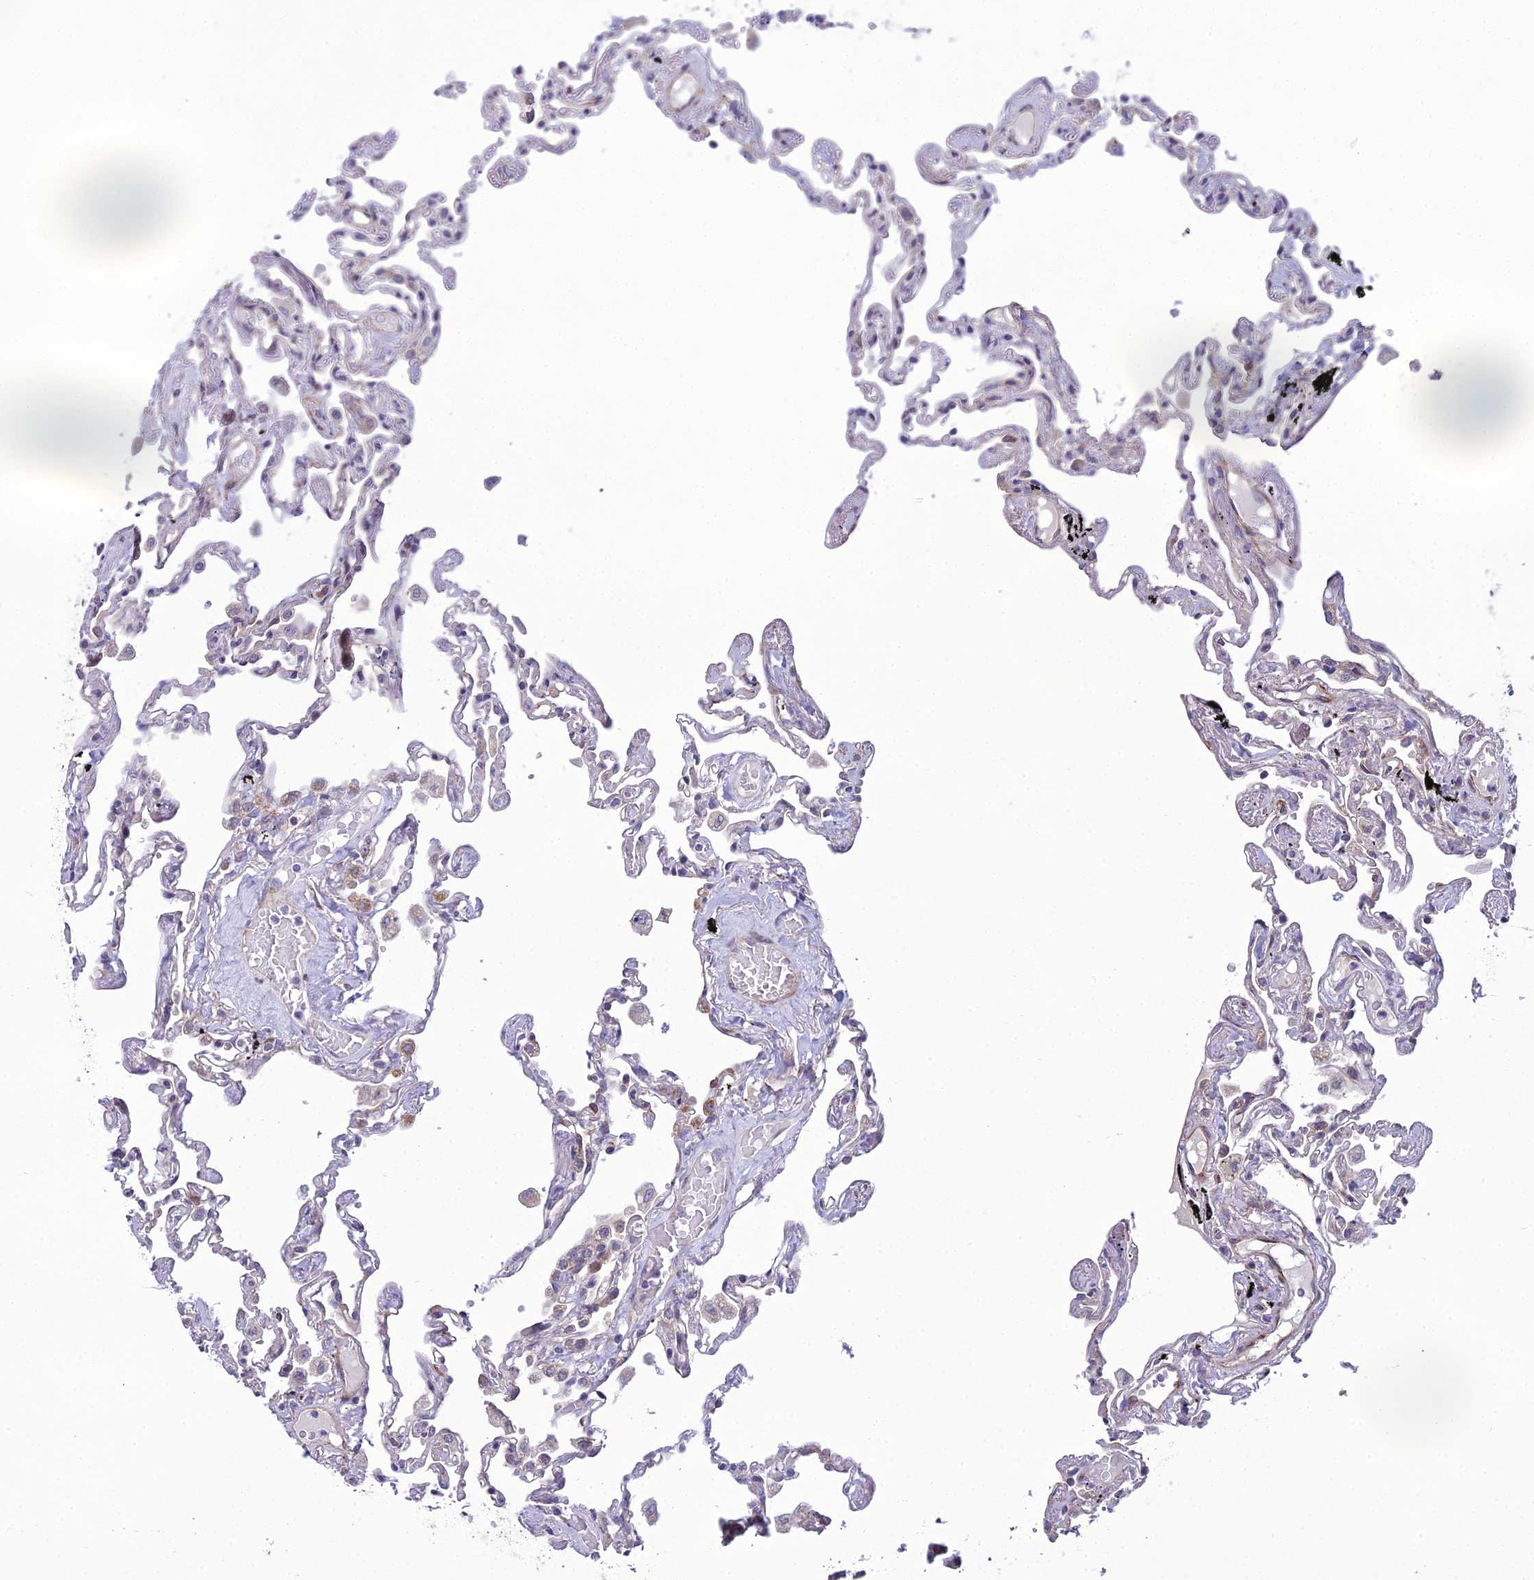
{"staining": {"intensity": "weak", "quantity": "<25%", "location": "cytoplasmic/membranous"}, "tissue": "lung", "cell_type": "Alveolar cells", "image_type": "normal", "snomed": [{"axis": "morphology", "description": "Normal tissue, NOS"}, {"axis": "topography", "description": "Lung"}], "caption": "This photomicrograph is of normal lung stained with immunohistochemistry (IHC) to label a protein in brown with the nuclei are counter-stained blue. There is no positivity in alveolar cells. (Brightfield microscopy of DAB (3,3'-diaminobenzidine) immunohistochemistry (IHC) at high magnification).", "gene": "NODAL", "patient": {"sex": "female", "age": 67}}